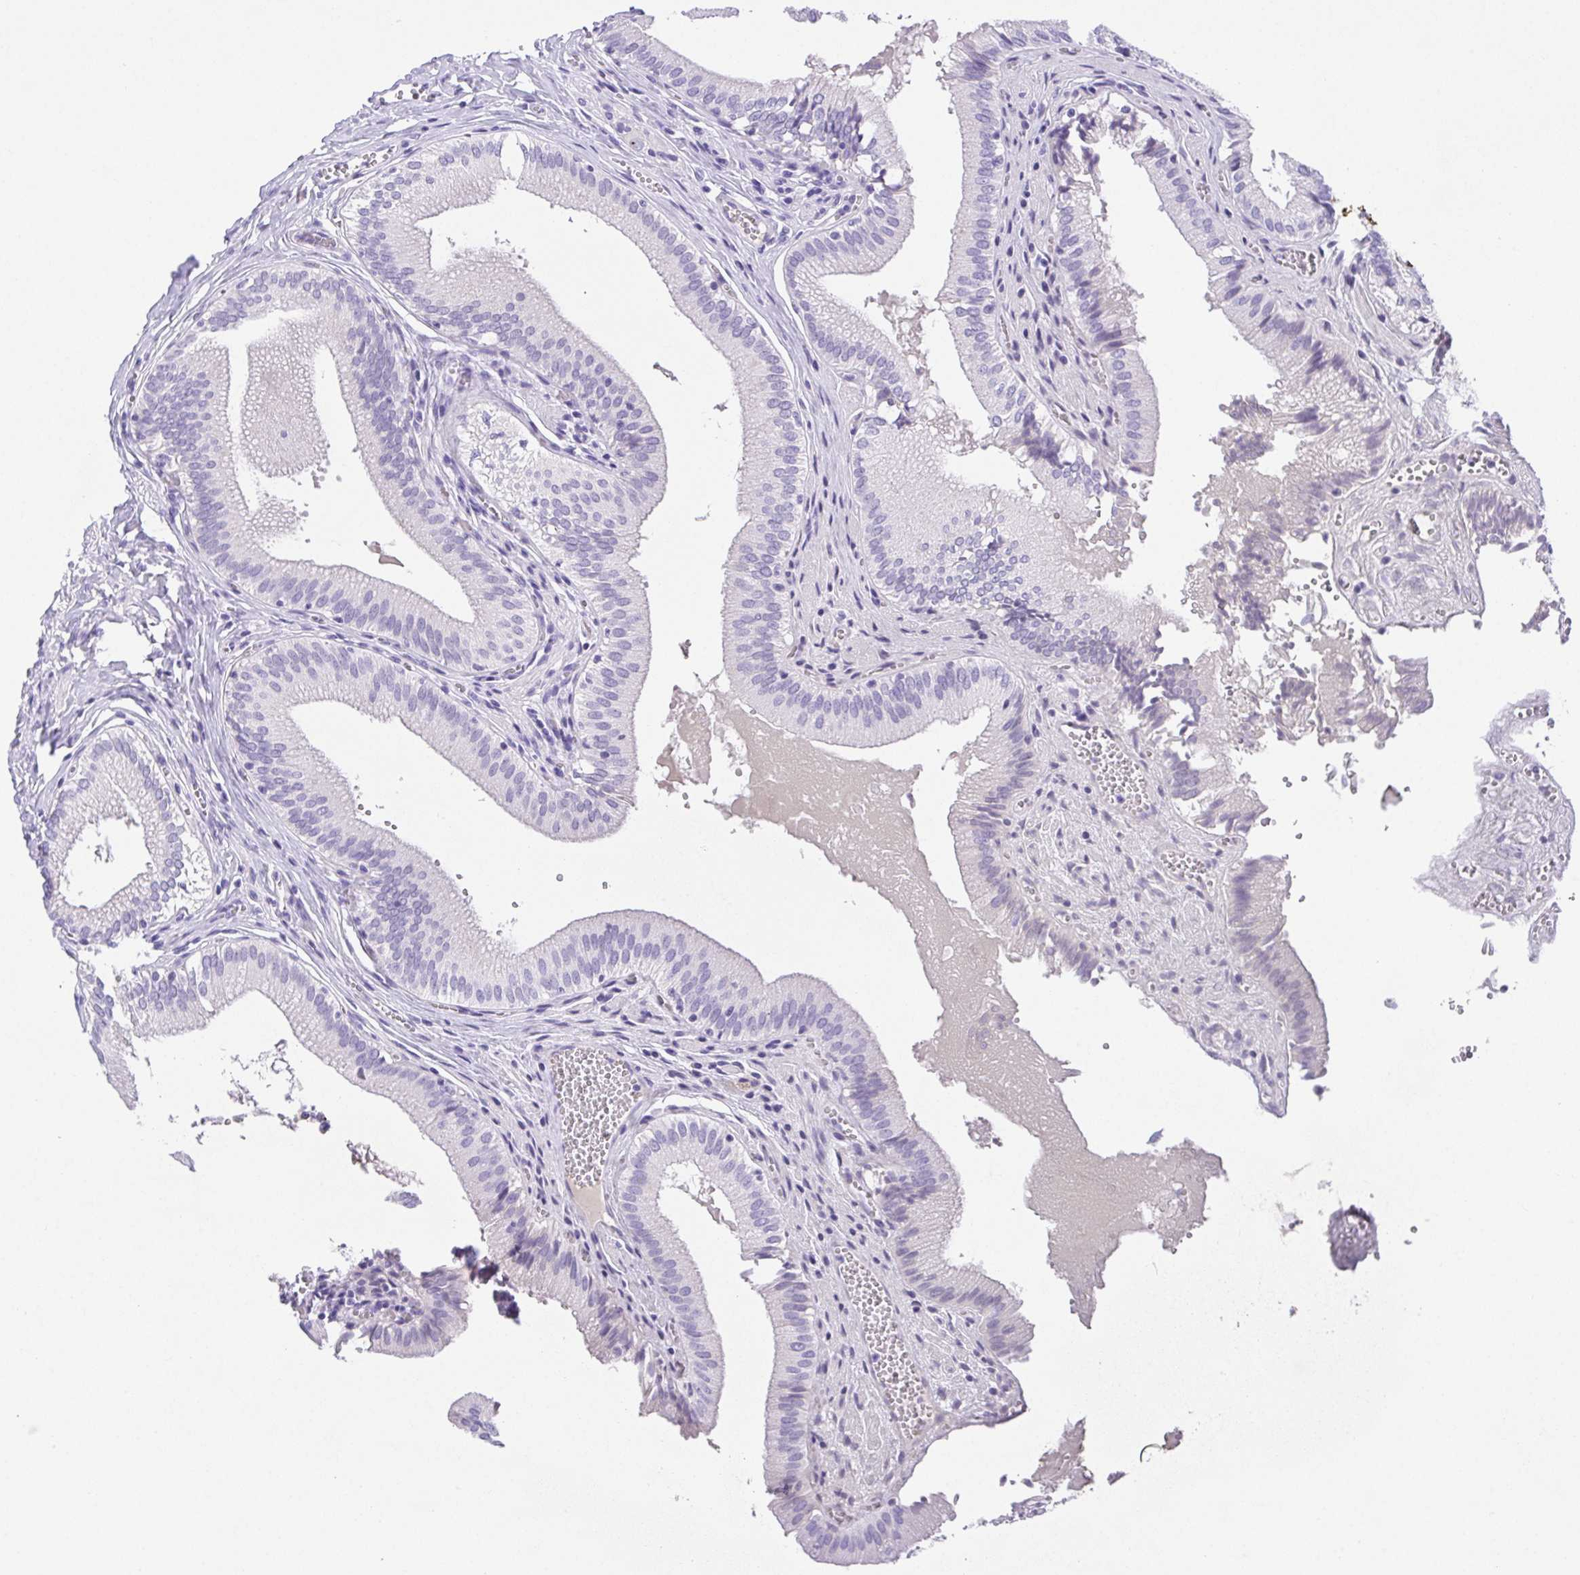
{"staining": {"intensity": "negative", "quantity": "none", "location": "none"}, "tissue": "gallbladder", "cell_type": "Glandular cells", "image_type": "normal", "snomed": [{"axis": "morphology", "description": "Normal tissue, NOS"}, {"axis": "topography", "description": "Gallbladder"}, {"axis": "topography", "description": "Peripheral nerve tissue"}], "caption": "DAB immunohistochemical staining of normal human gallbladder reveals no significant staining in glandular cells.", "gene": "SPATA4", "patient": {"sex": "male", "age": 17}}